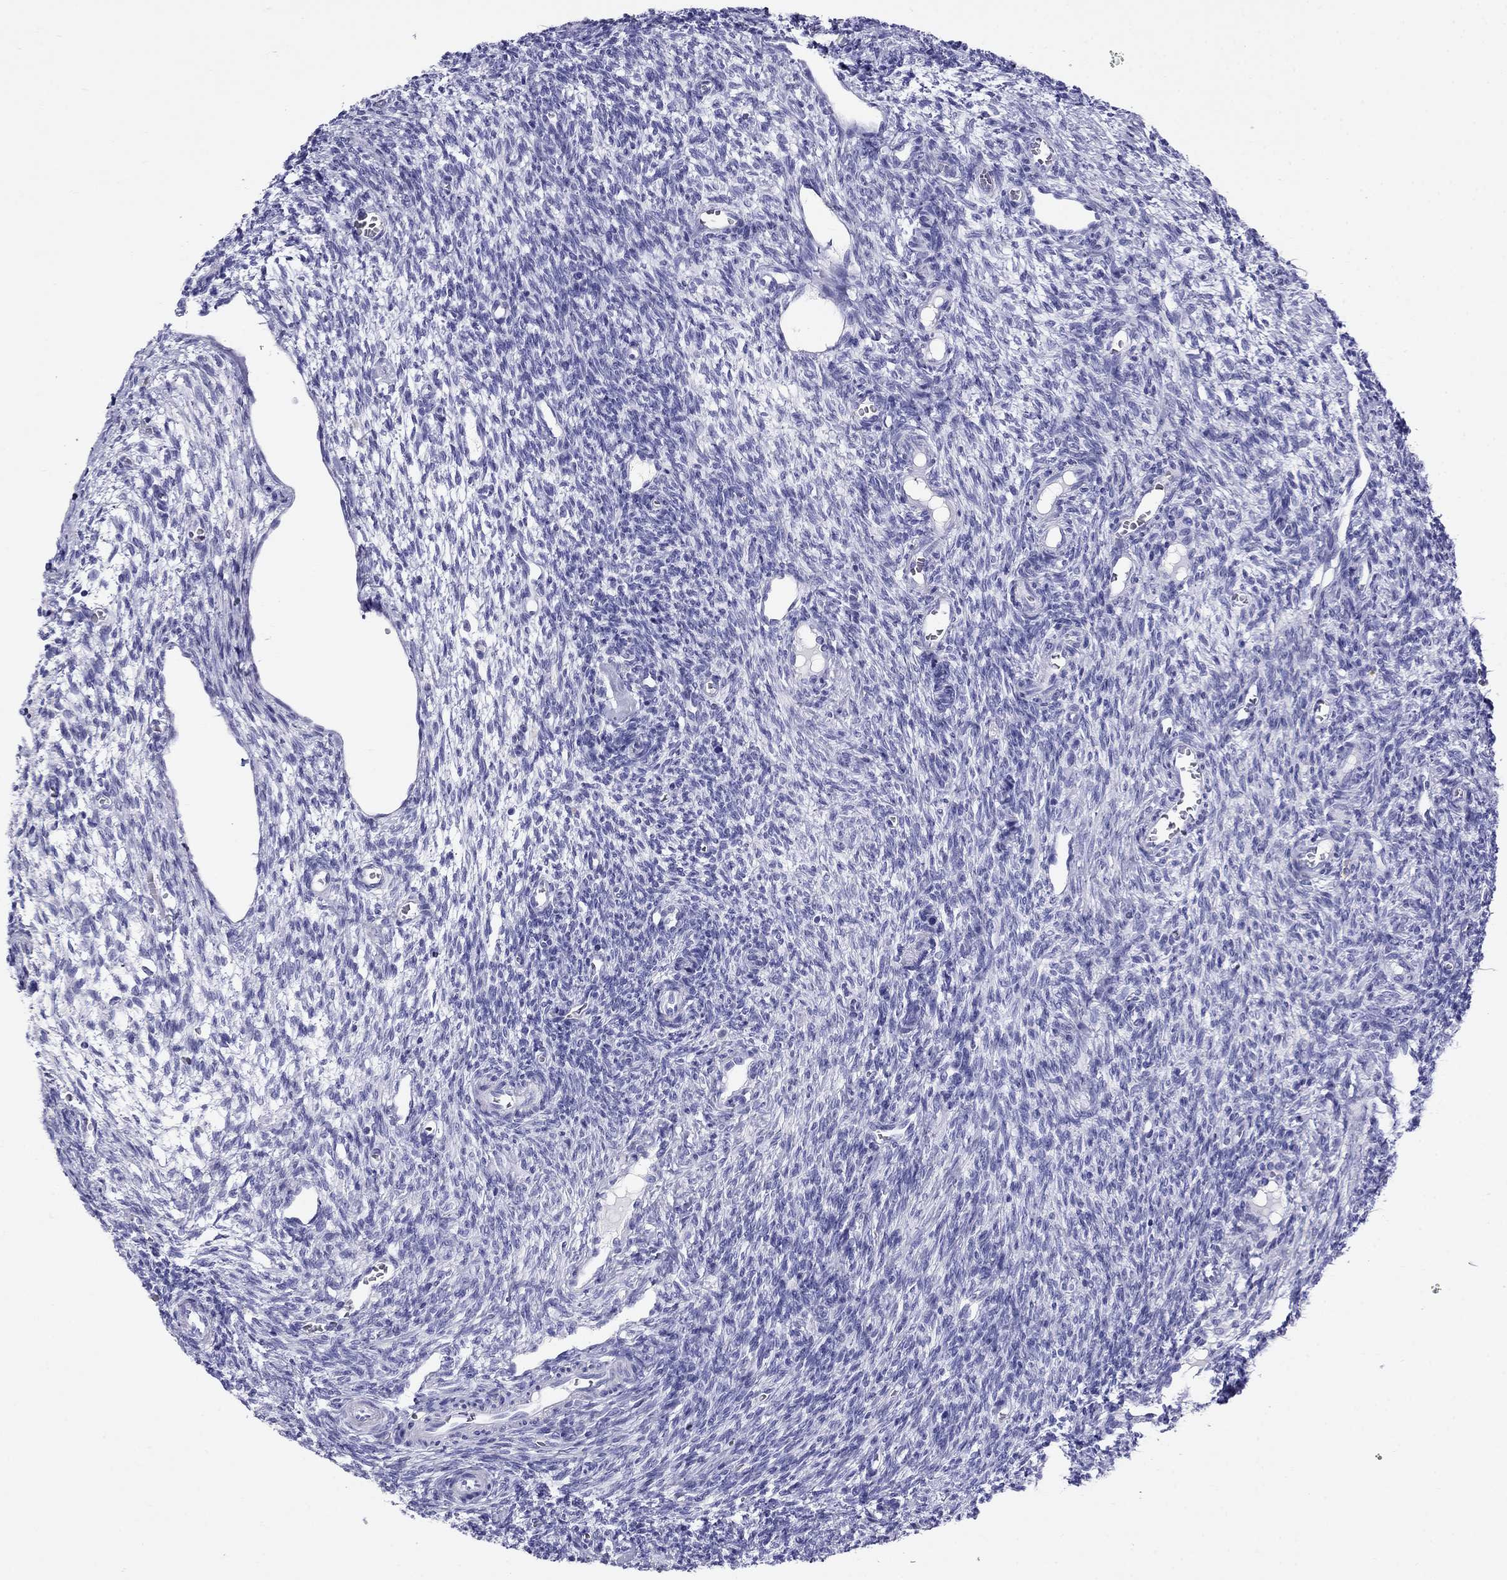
{"staining": {"intensity": "negative", "quantity": "none", "location": "none"}, "tissue": "ovary", "cell_type": "Follicle cells", "image_type": "normal", "snomed": [{"axis": "morphology", "description": "Normal tissue, NOS"}, {"axis": "topography", "description": "Ovary"}], "caption": "The micrograph shows no significant positivity in follicle cells of ovary. Nuclei are stained in blue.", "gene": "MC5R", "patient": {"sex": "female", "age": 27}}